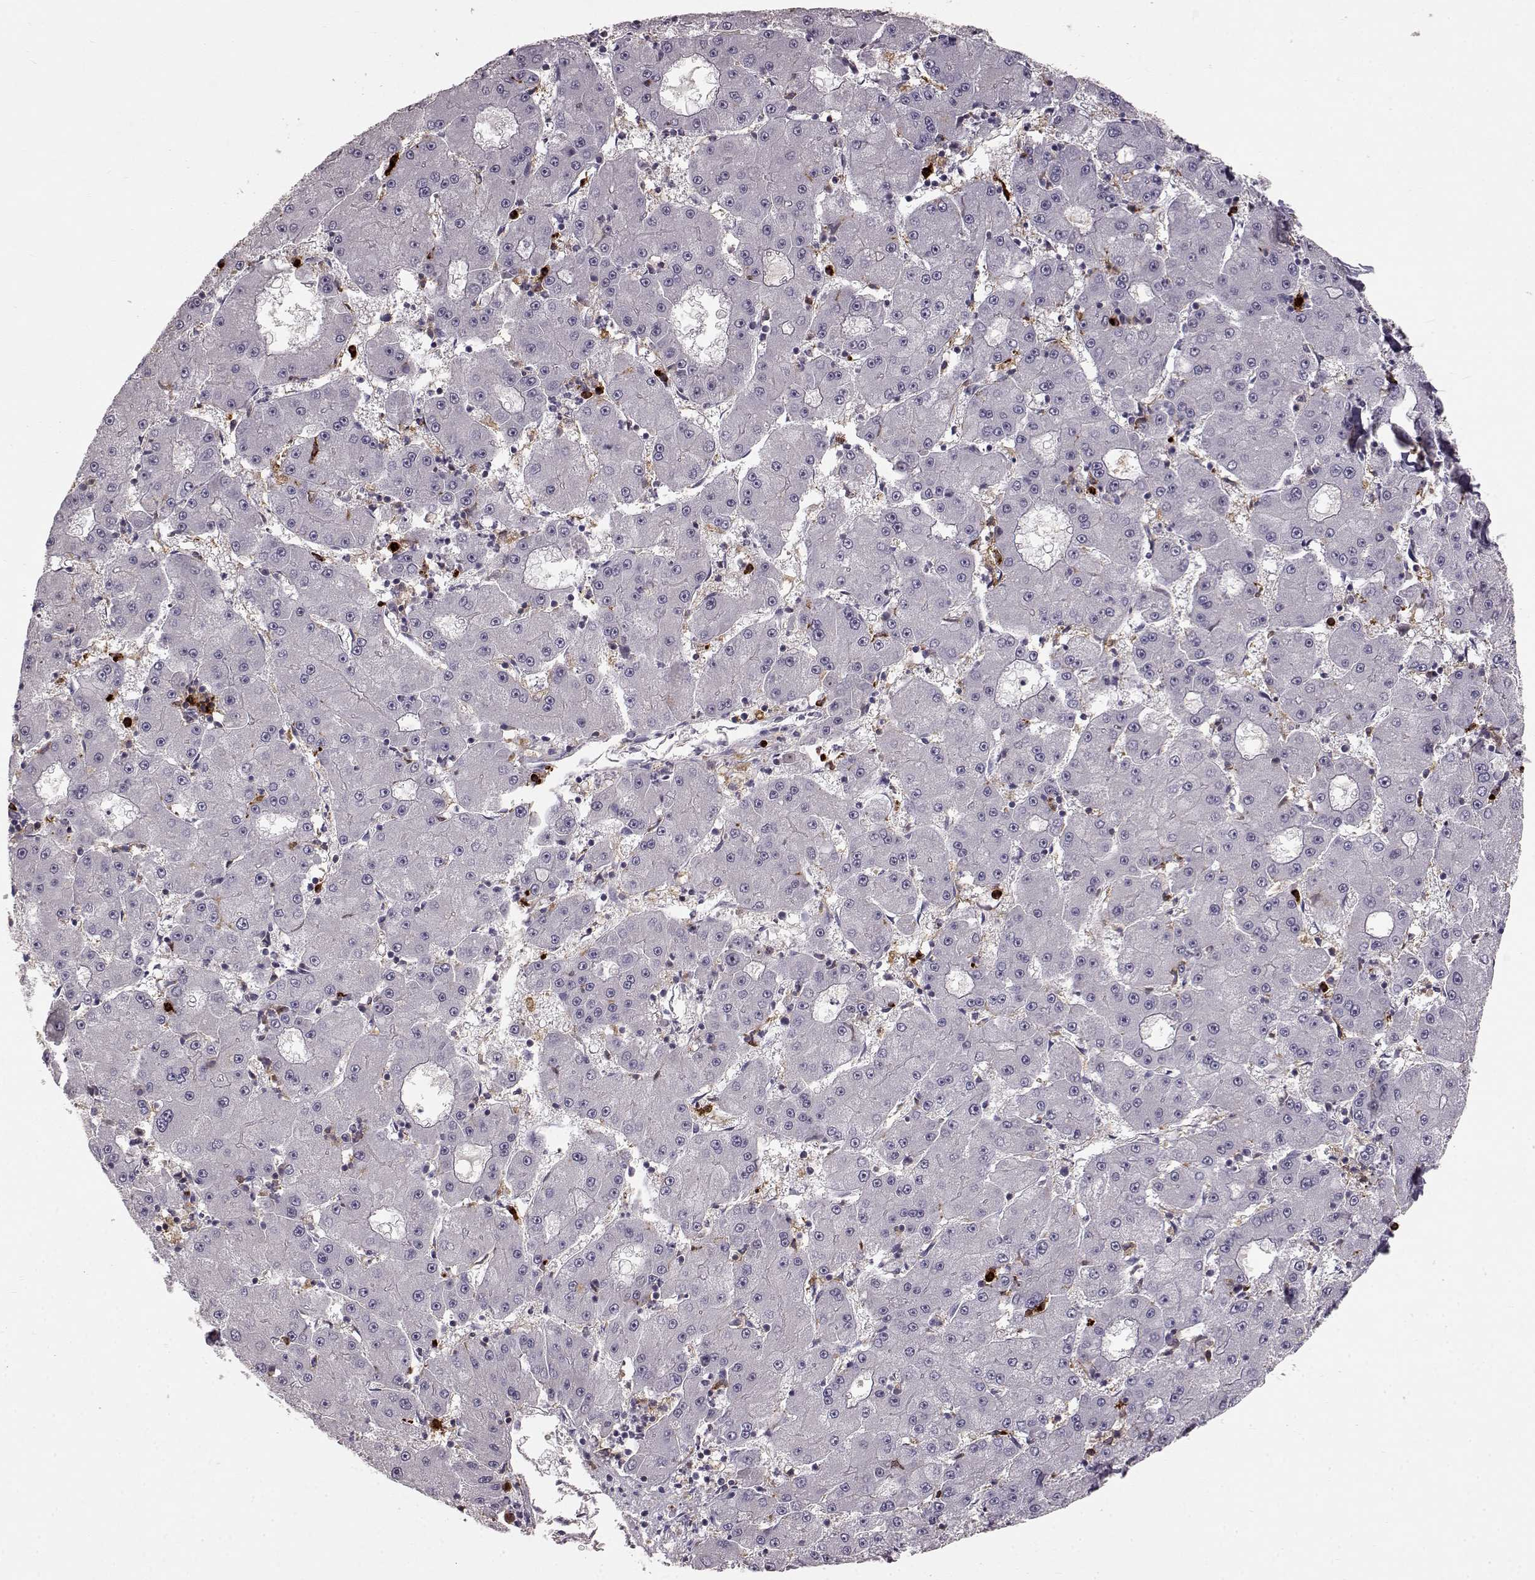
{"staining": {"intensity": "negative", "quantity": "none", "location": "none"}, "tissue": "liver cancer", "cell_type": "Tumor cells", "image_type": "cancer", "snomed": [{"axis": "morphology", "description": "Carcinoma, Hepatocellular, NOS"}, {"axis": "topography", "description": "Liver"}], "caption": "Immunohistochemical staining of human liver cancer displays no significant staining in tumor cells.", "gene": "CCNF", "patient": {"sex": "male", "age": 73}}